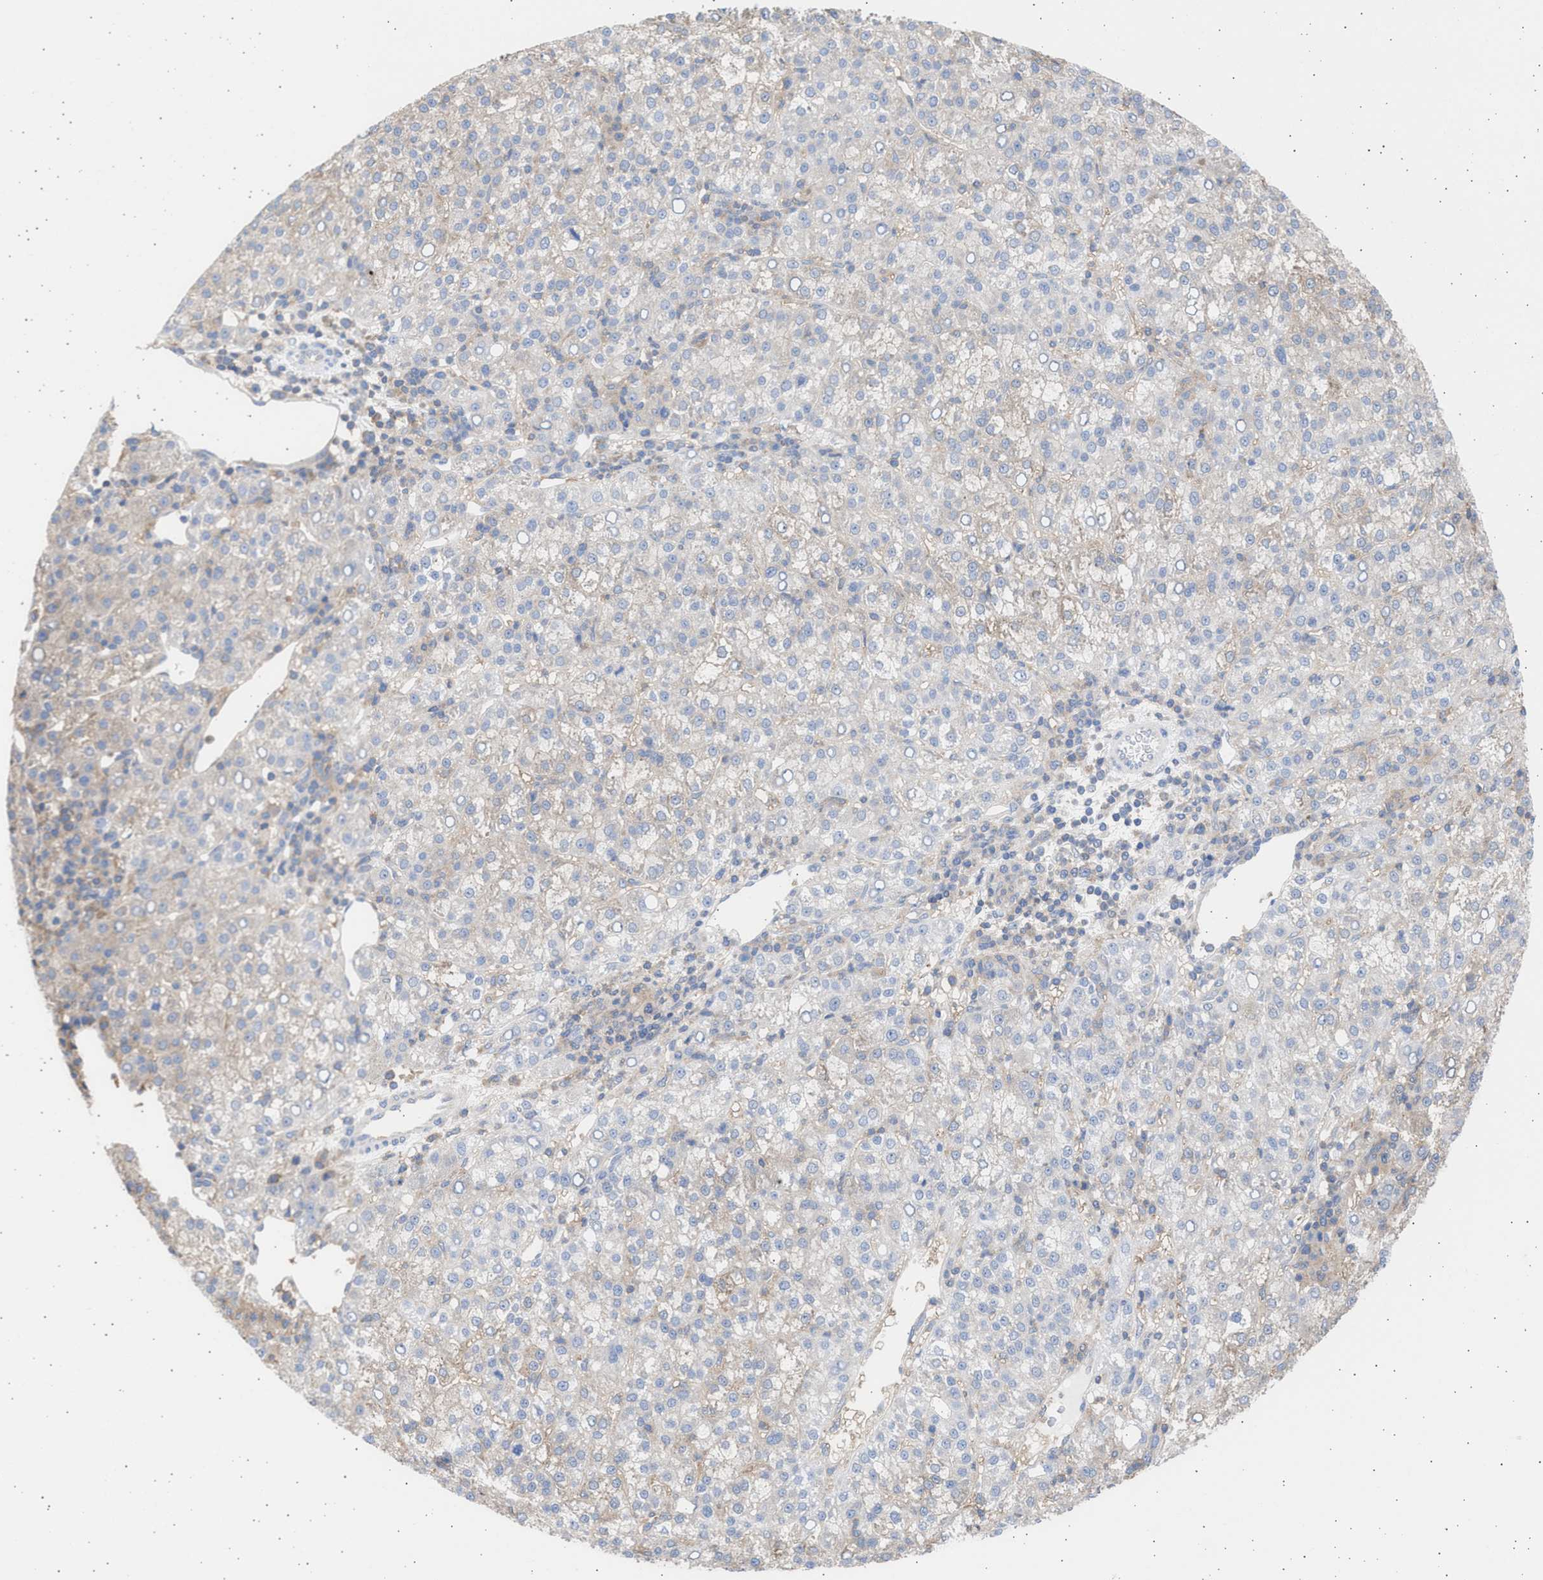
{"staining": {"intensity": "weak", "quantity": "<25%", "location": "cytoplasmic/membranous"}, "tissue": "liver cancer", "cell_type": "Tumor cells", "image_type": "cancer", "snomed": [{"axis": "morphology", "description": "Carcinoma, Hepatocellular, NOS"}, {"axis": "topography", "description": "Liver"}], "caption": "A high-resolution photomicrograph shows immunohistochemistry (IHC) staining of liver cancer (hepatocellular carcinoma), which exhibits no significant expression in tumor cells. (DAB immunohistochemistry (IHC) visualized using brightfield microscopy, high magnification).", "gene": "ALDOC", "patient": {"sex": "female", "age": 58}}